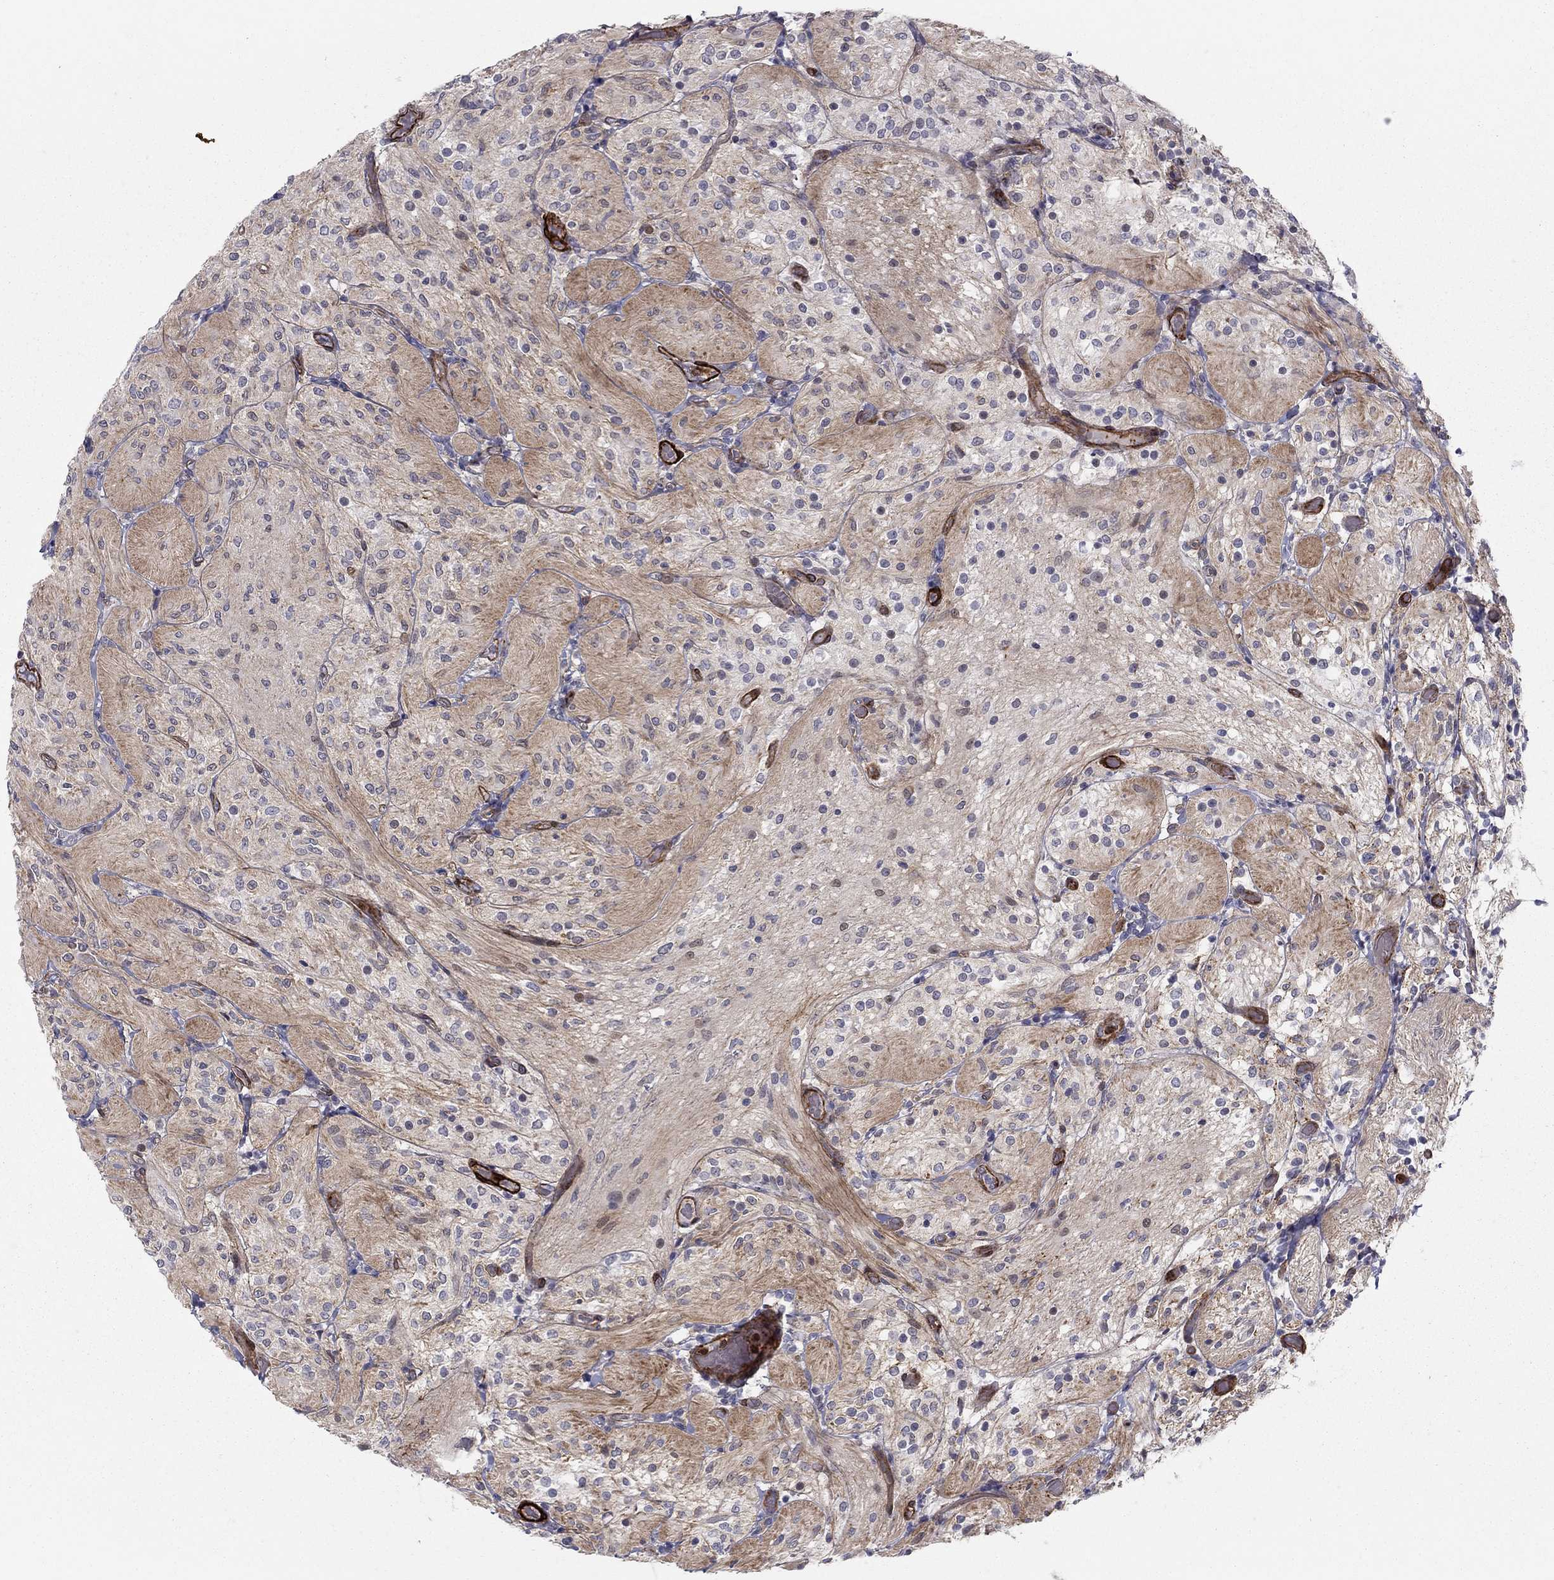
{"staining": {"intensity": "negative", "quantity": "none", "location": "none"}, "tissue": "glioma", "cell_type": "Tumor cells", "image_type": "cancer", "snomed": [{"axis": "morphology", "description": "Glioma, malignant, Low grade"}, {"axis": "topography", "description": "Brain"}], "caption": "This is a histopathology image of IHC staining of glioma, which shows no staining in tumor cells.", "gene": "KRBA1", "patient": {"sex": "male", "age": 3}}